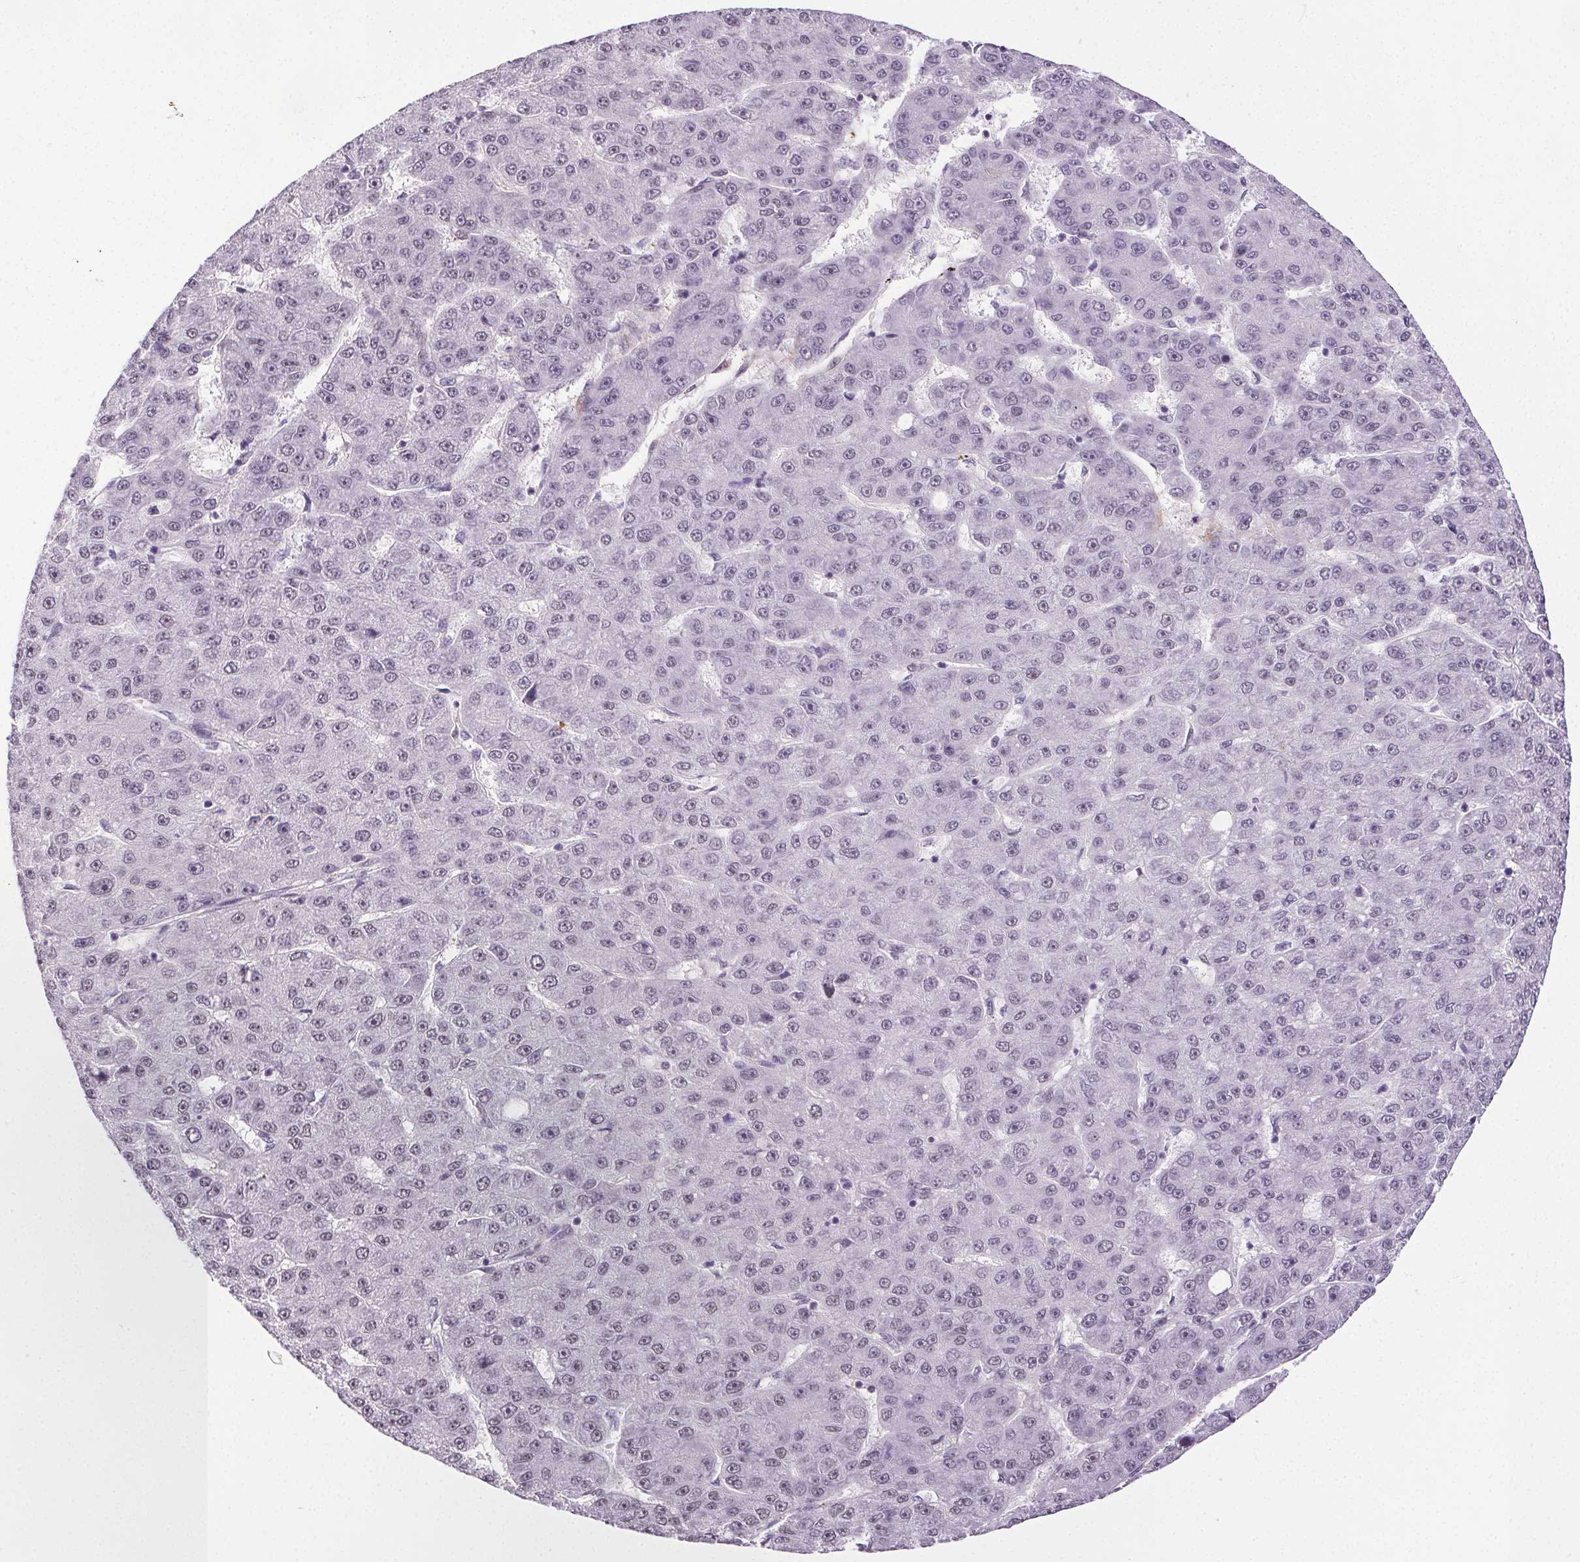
{"staining": {"intensity": "weak", "quantity": "25%-75%", "location": "nuclear"}, "tissue": "liver cancer", "cell_type": "Tumor cells", "image_type": "cancer", "snomed": [{"axis": "morphology", "description": "Carcinoma, Hepatocellular, NOS"}, {"axis": "topography", "description": "Liver"}], "caption": "Immunohistochemistry photomicrograph of human liver hepatocellular carcinoma stained for a protein (brown), which shows low levels of weak nuclear staining in approximately 25%-75% of tumor cells.", "gene": "GP6", "patient": {"sex": "male", "age": 67}}